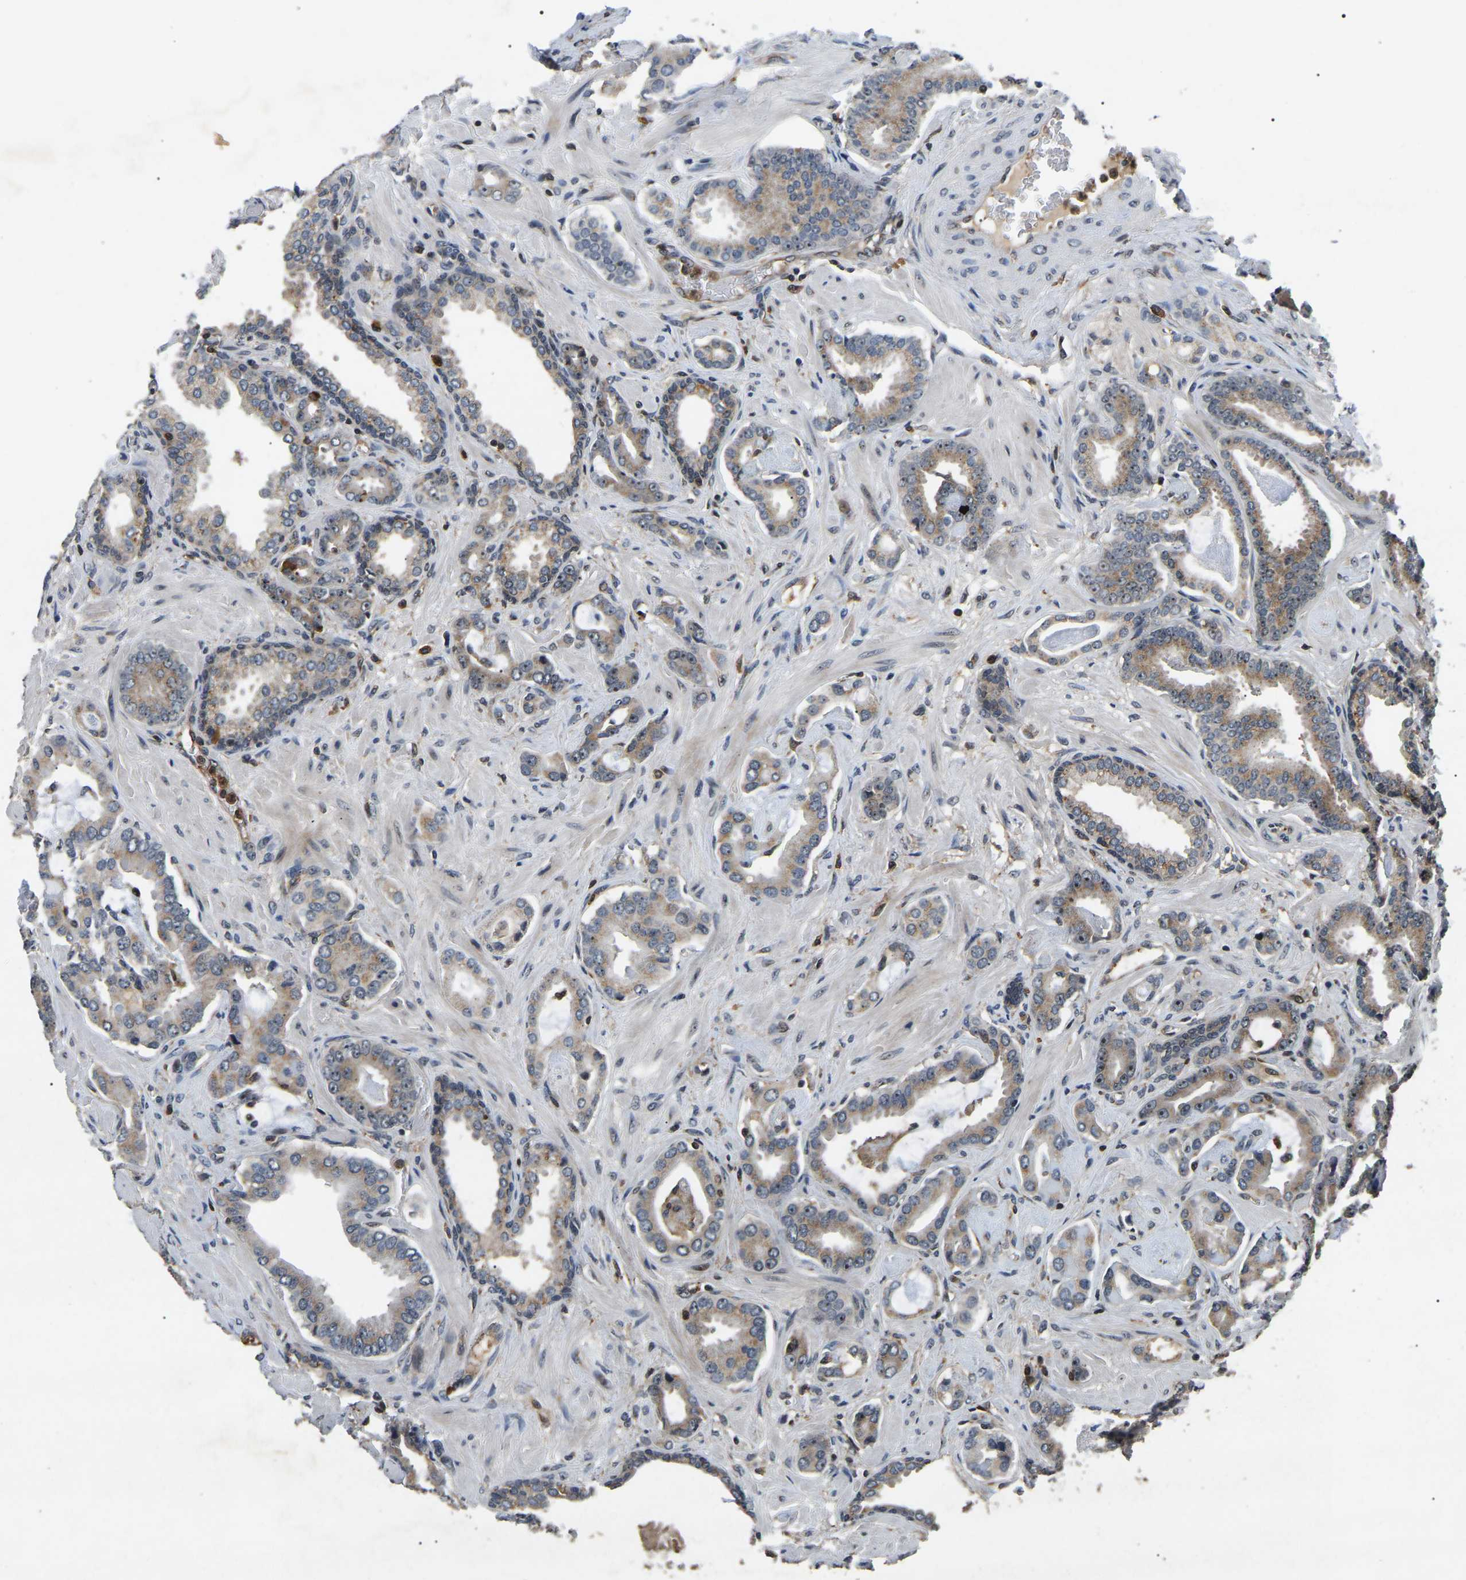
{"staining": {"intensity": "moderate", "quantity": ">75%", "location": "cytoplasmic/membranous,nuclear"}, "tissue": "prostate cancer", "cell_type": "Tumor cells", "image_type": "cancer", "snomed": [{"axis": "morphology", "description": "Adenocarcinoma, Low grade"}, {"axis": "topography", "description": "Prostate"}], "caption": "This is an image of immunohistochemistry staining of prostate low-grade adenocarcinoma, which shows moderate staining in the cytoplasmic/membranous and nuclear of tumor cells.", "gene": "RBM28", "patient": {"sex": "male", "age": 53}}